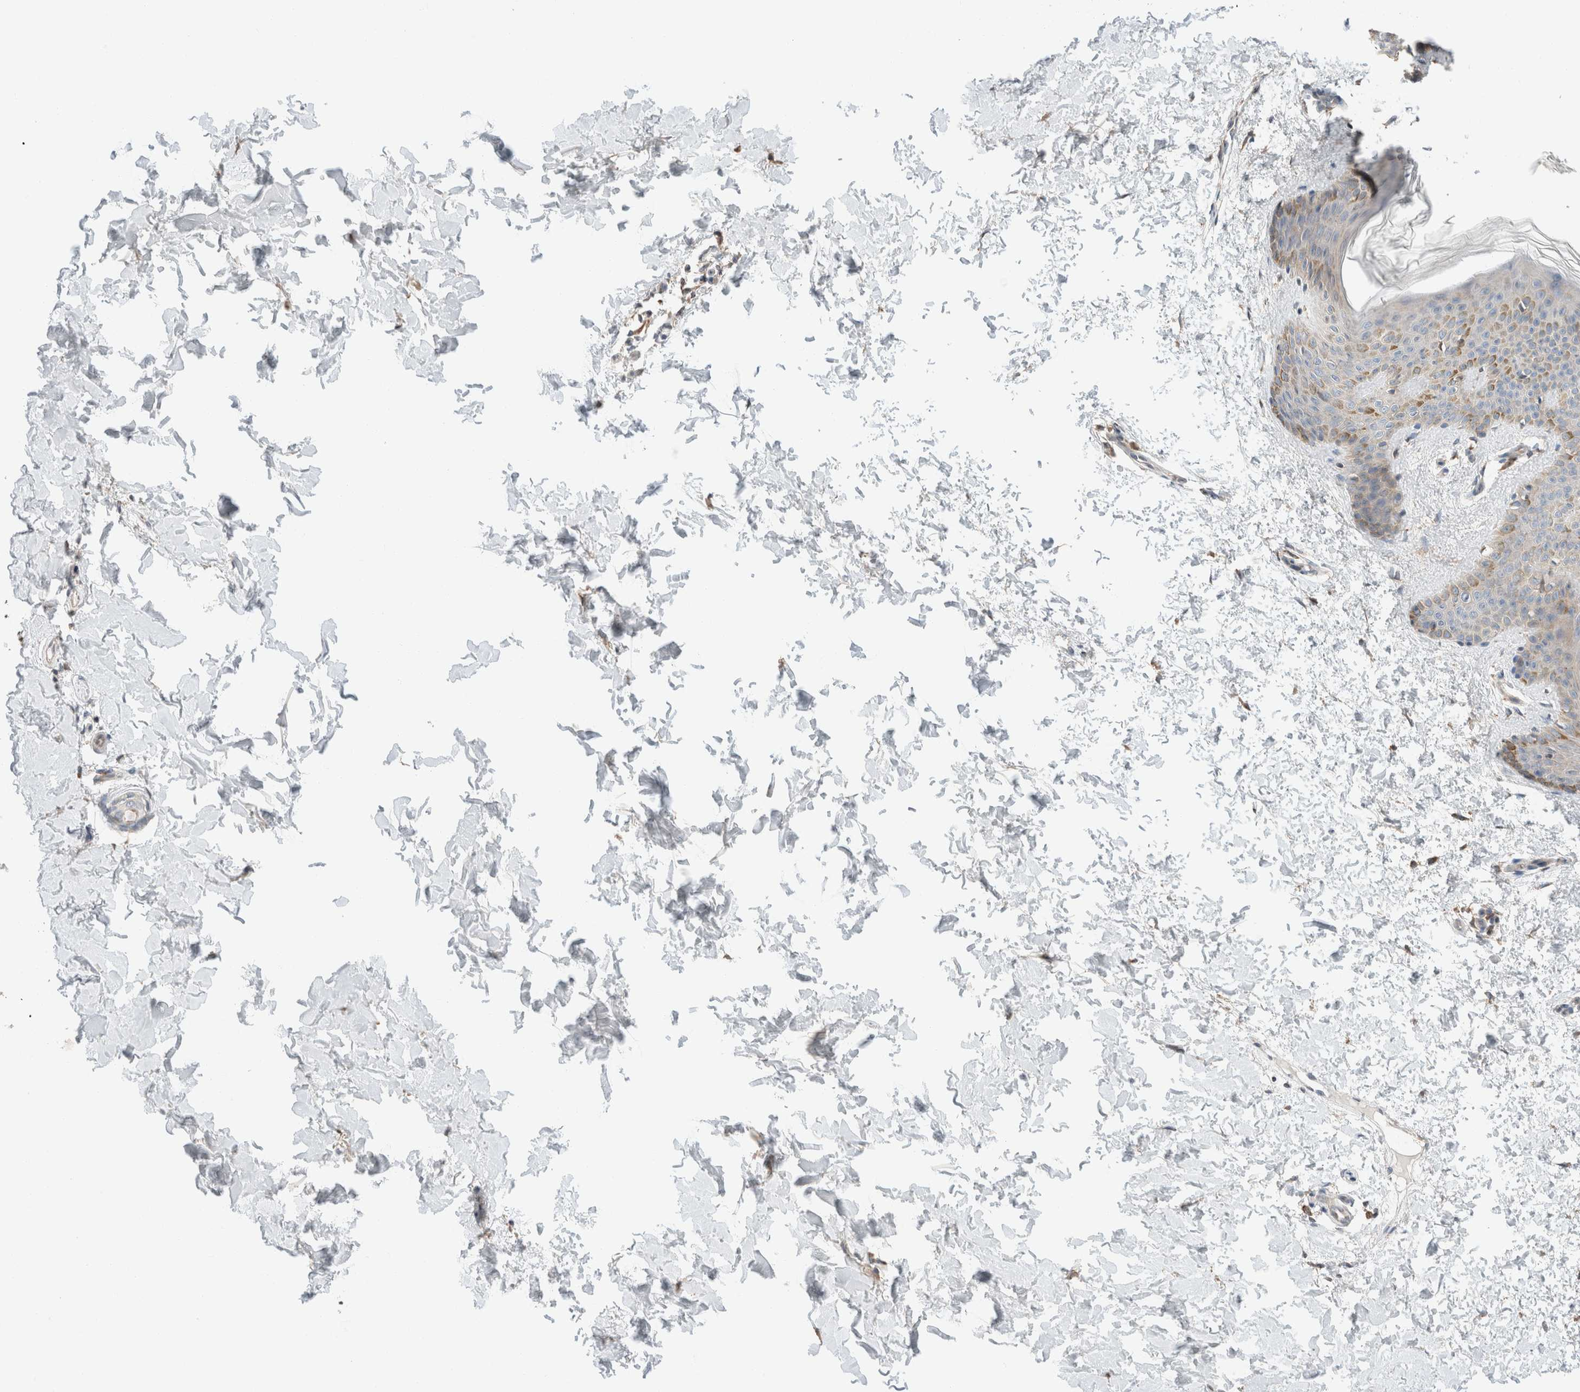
{"staining": {"intensity": "moderate", "quantity": ">75%", "location": "cytoplasmic/membranous"}, "tissue": "skin", "cell_type": "Fibroblasts", "image_type": "normal", "snomed": [{"axis": "morphology", "description": "Normal tissue, NOS"}, {"axis": "morphology", "description": "Neoplasm, benign, NOS"}, {"axis": "topography", "description": "Skin"}, {"axis": "topography", "description": "Soft tissue"}], "caption": "Immunohistochemistry staining of normal skin, which reveals medium levels of moderate cytoplasmic/membranous staining in about >75% of fibroblasts indicating moderate cytoplasmic/membranous protein expression. The staining was performed using DAB (3,3'-diaminobenzidine) (brown) for protein detection and nuclei were counterstained in hematoxylin (blue).", "gene": "PCM1", "patient": {"sex": "male", "age": 26}}